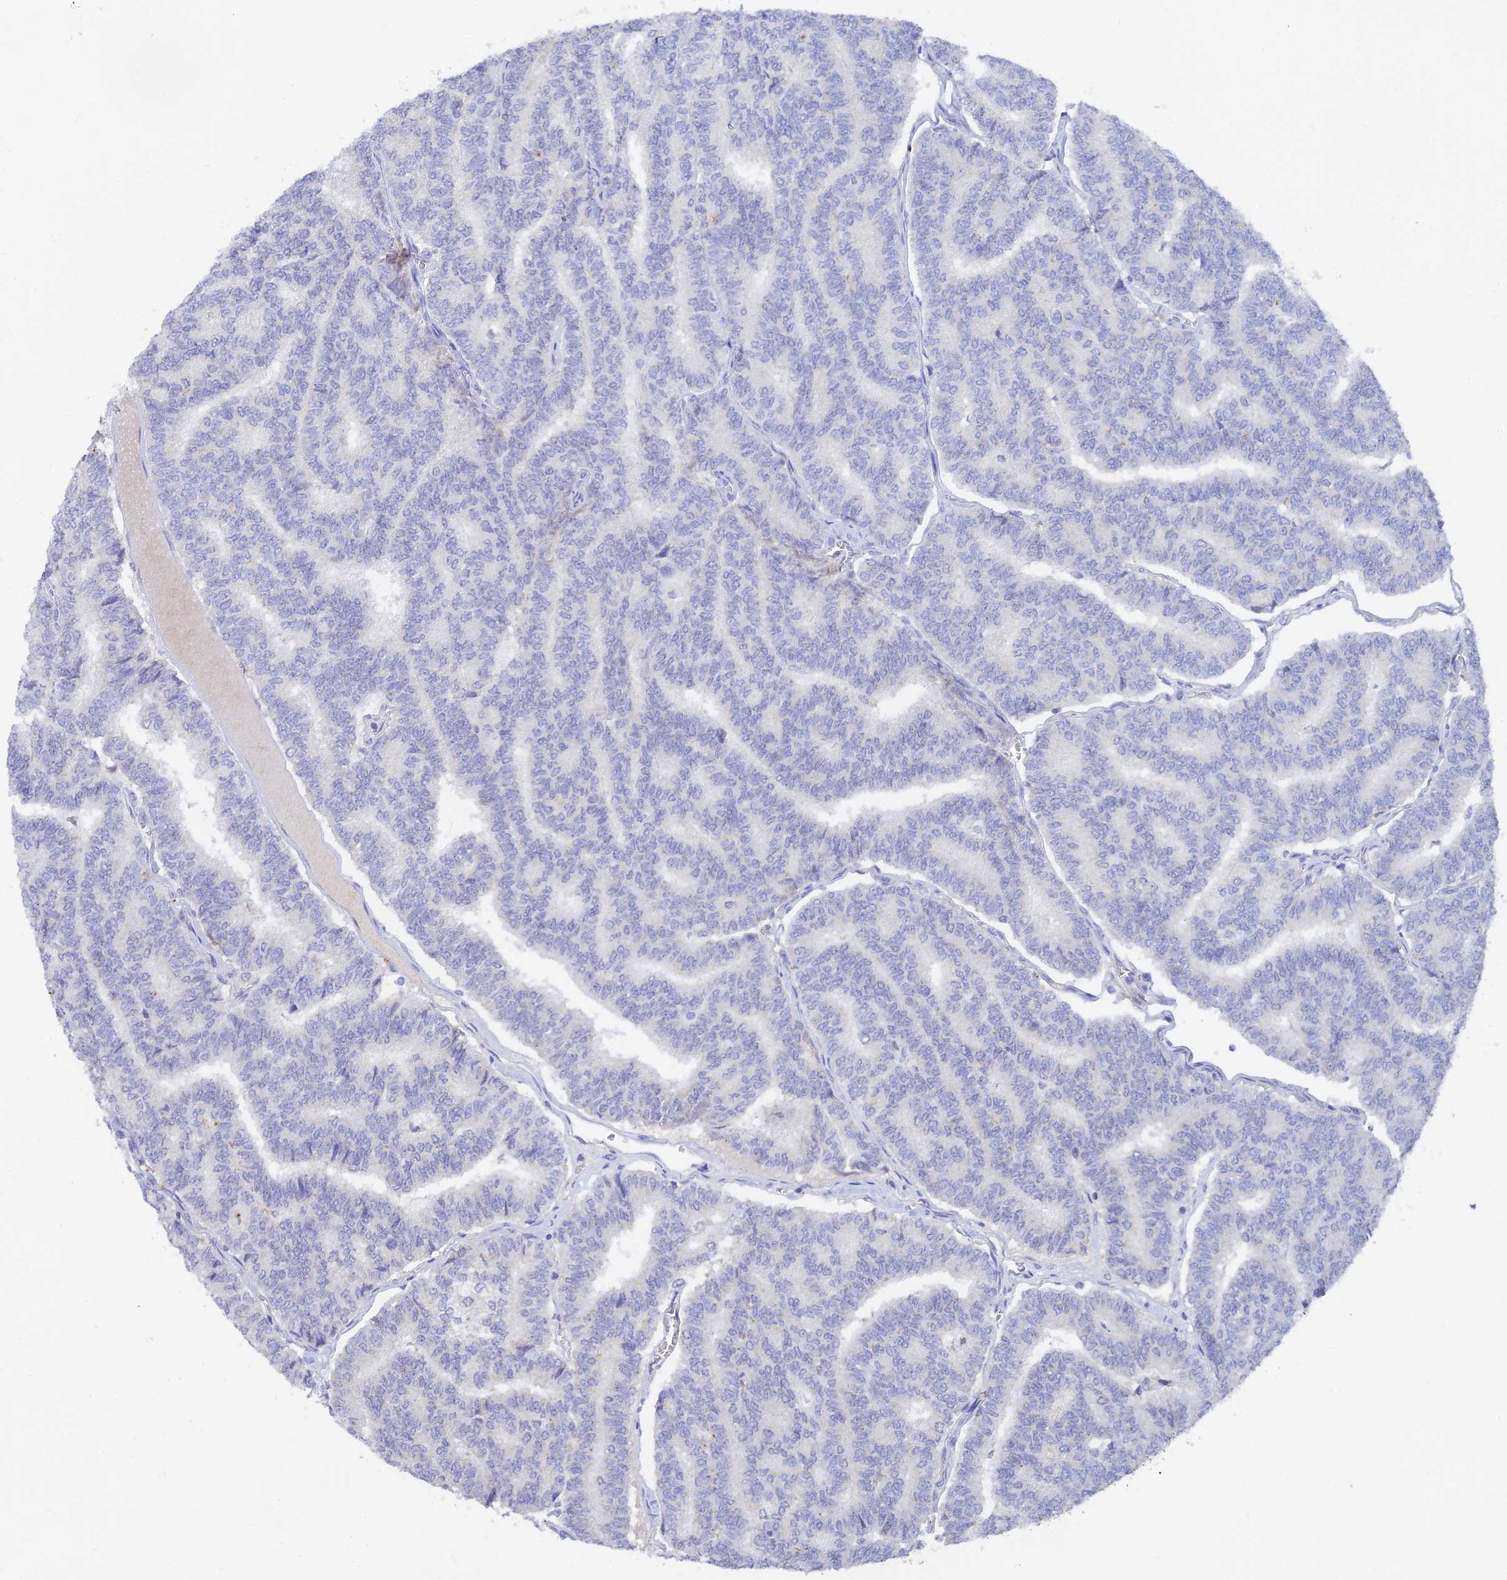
{"staining": {"intensity": "negative", "quantity": "none", "location": "none"}, "tissue": "thyroid cancer", "cell_type": "Tumor cells", "image_type": "cancer", "snomed": [{"axis": "morphology", "description": "Papillary adenocarcinoma, NOS"}, {"axis": "topography", "description": "Thyroid gland"}], "caption": "This image is of thyroid cancer (papillary adenocarcinoma) stained with immunohistochemistry to label a protein in brown with the nuclei are counter-stained blue. There is no expression in tumor cells. The staining was performed using DAB to visualize the protein expression in brown, while the nuclei were stained in blue with hematoxylin (Magnification: 20x).", "gene": "LRIF1", "patient": {"sex": "female", "age": 35}}